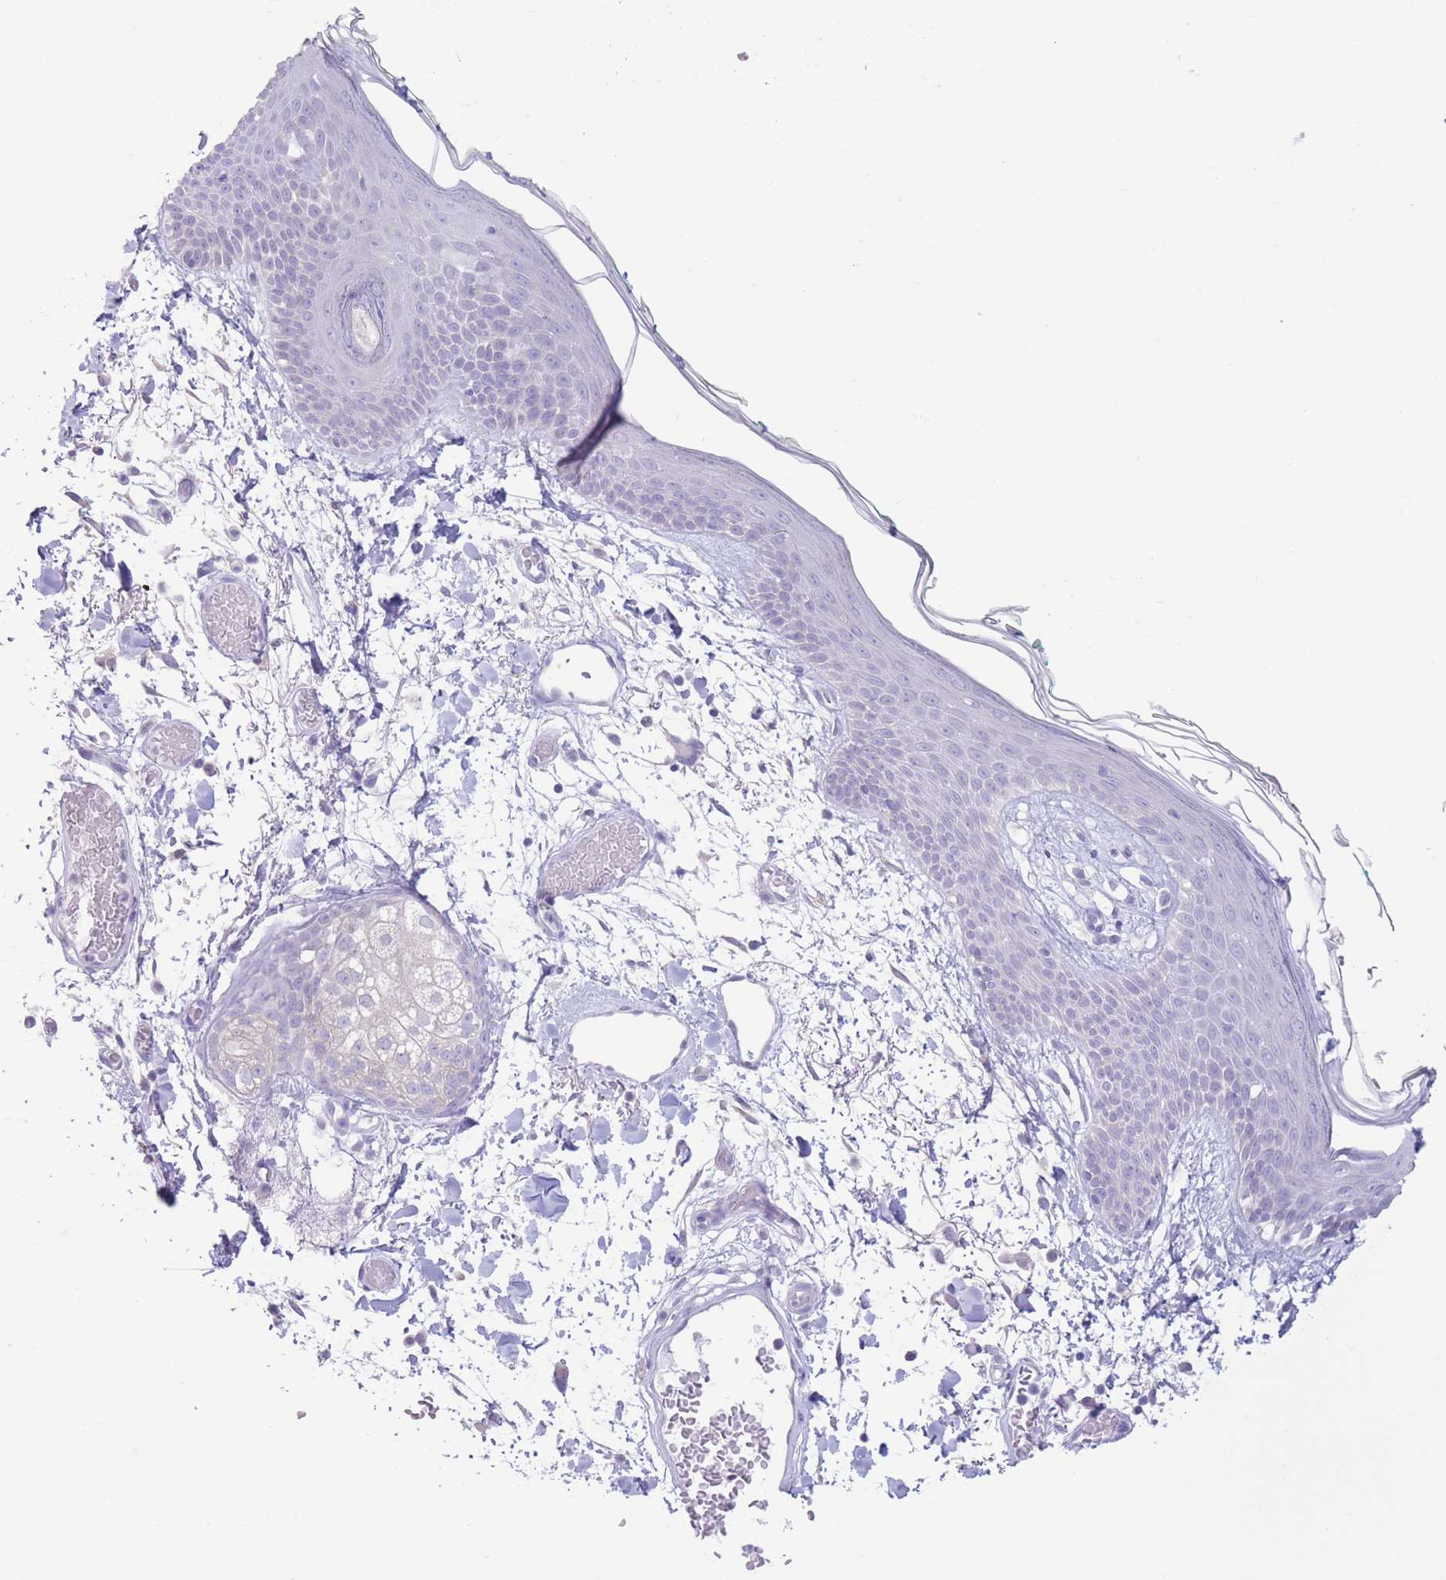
{"staining": {"intensity": "negative", "quantity": "none", "location": "none"}, "tissue": "skin", "cell_type": "Fibroblasts", "image_type": "normal", "snomed": [{"axis": "morphology", "description": "Normal tissue, NOS"}, {"axis": "topography", "description": "Skin"}], "caption": "Immunohistochemical staining of benign skin shows no significant expression in fibroblasts. The staining is performed using DAB brown chromogen with nuclei counter-stained in using hematoxylin.", "gene": "FAH", "patient": {"sex": "male", "age": 79}}